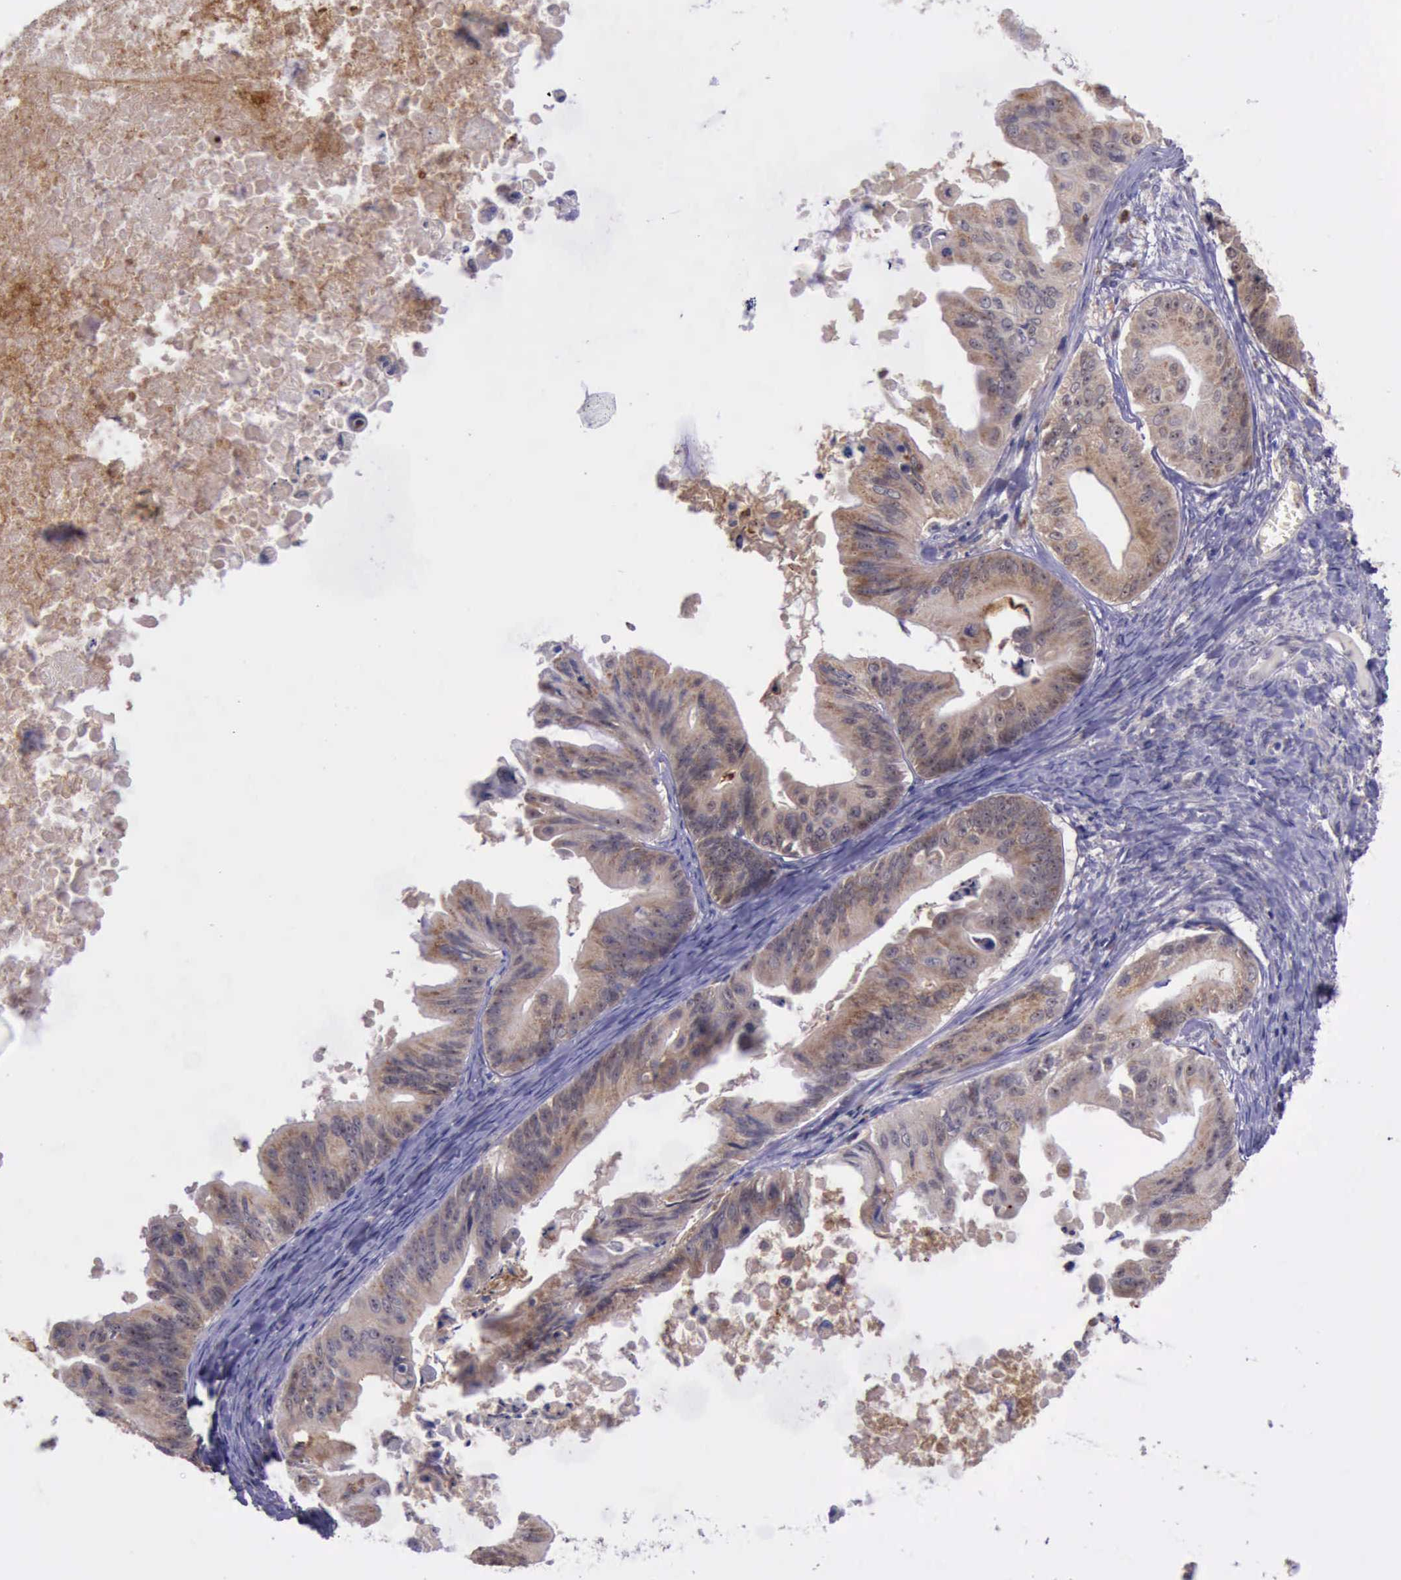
{"staining": {"intensity": "moderate", "quantity": ">75%", "location": "cytoplasmic/membranous"}, "tissue": "ovarian cancer", "cell_type": "Tumor cells", "image_type": "cancer", "snomed": [{"axis": "morphology", "description": "Cystadenocarcinoma, mucinous, NOS"}, {"axis": "topography", "description": "Ovary"}], "caption": "DAB immunohistochemical staining of human ovarian cancer exhibits moderate cytoplasmic/membranous protein expression in approximately >75% of tumor cells.", "gene": "PLEK2", "patient": {"sex": "female", "age": 37}}